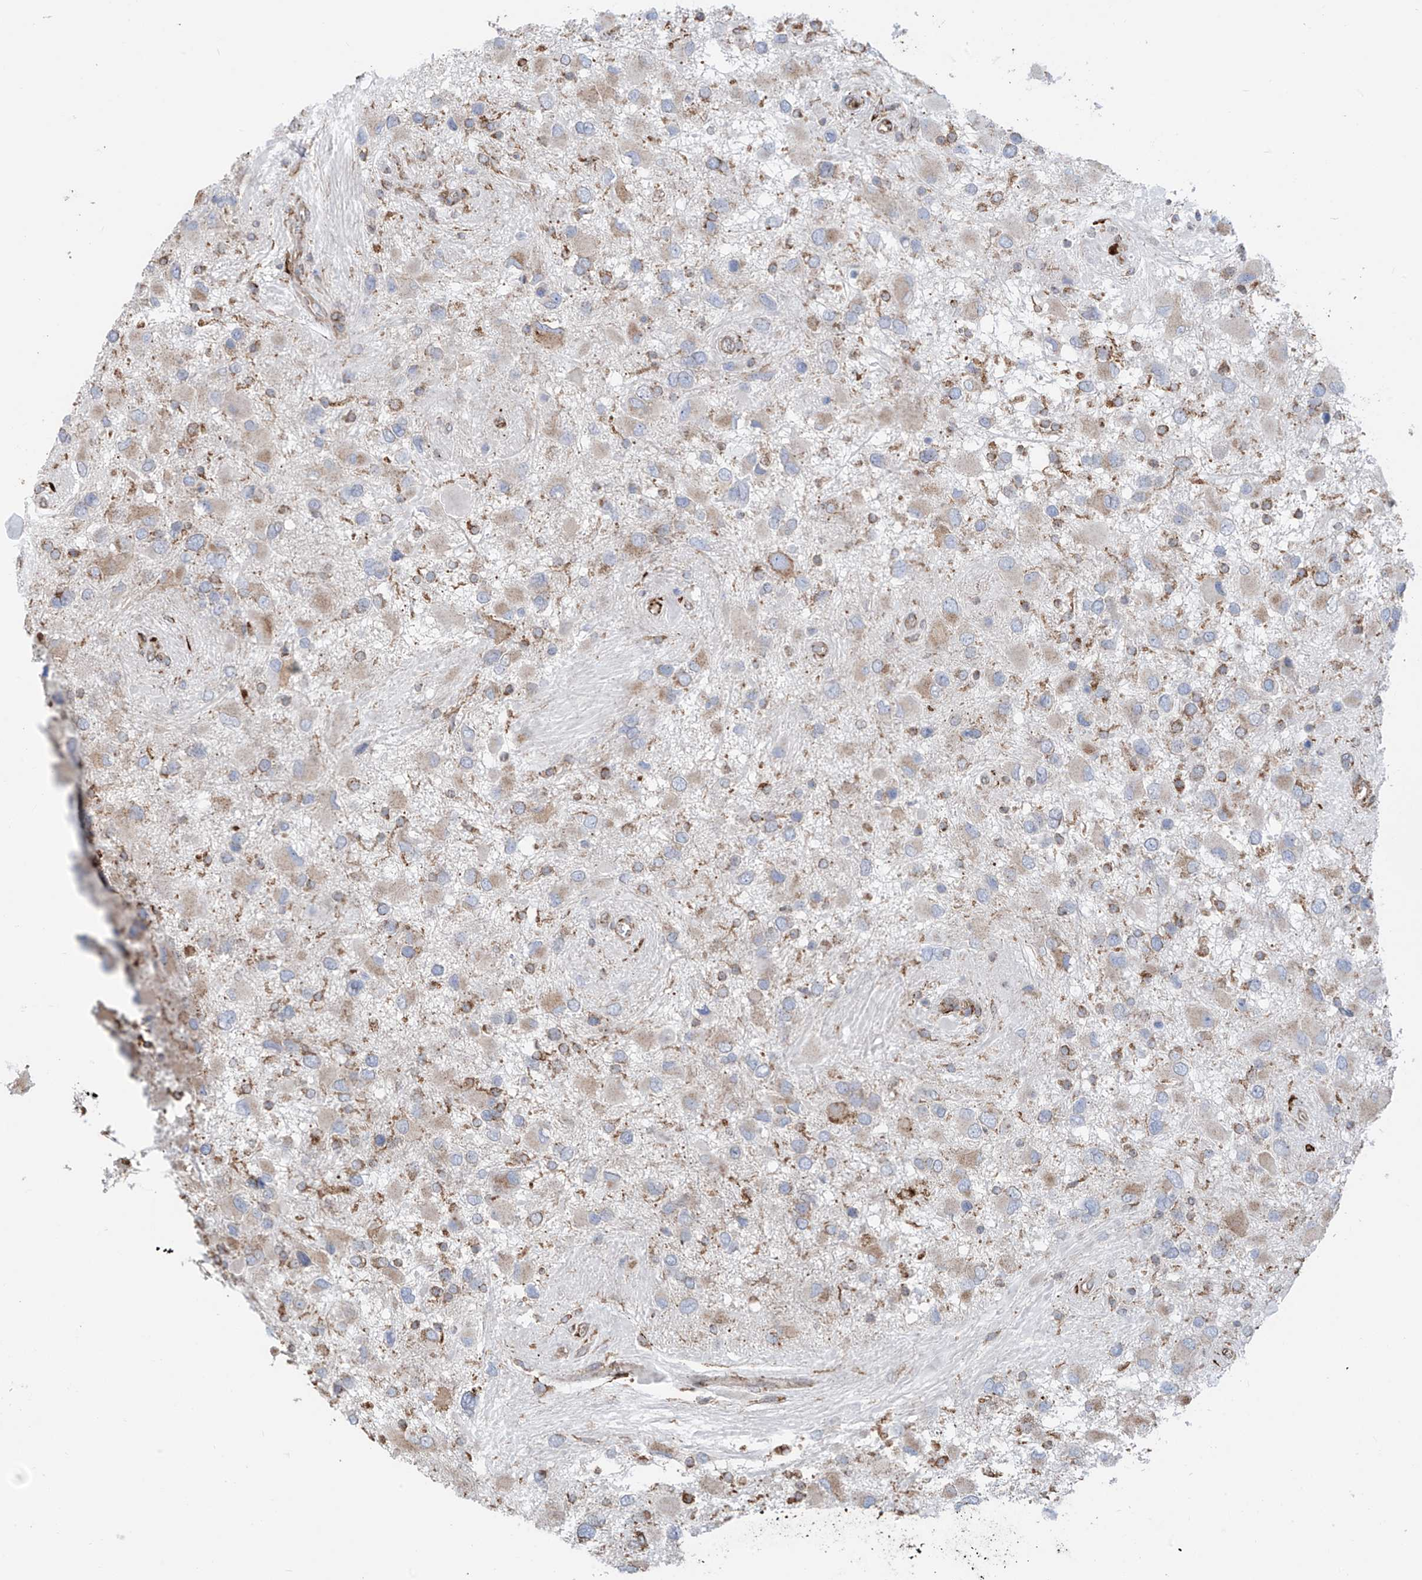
{"staining": {"intensity": "weak", "quantity": "25%-75%", "location": "cytoplasmic/membranous"}, "tissue": "glioma", "cell_type": "Tumor cells", "image_type": "cancer", "snomed": [{"axis": "morphology", "description": "Glioma, malignant, High grade"}, {"axis": "topography", "description": "Brain"}], "caption": "The histopathology image reveals staining of malignant high-grade glioma, revealing weak cytoplasmic/membranous protein staining (brown color) within tumor cells.", "gene": "ZNF354C", "patient": {"sex": "male", "age": 53}}